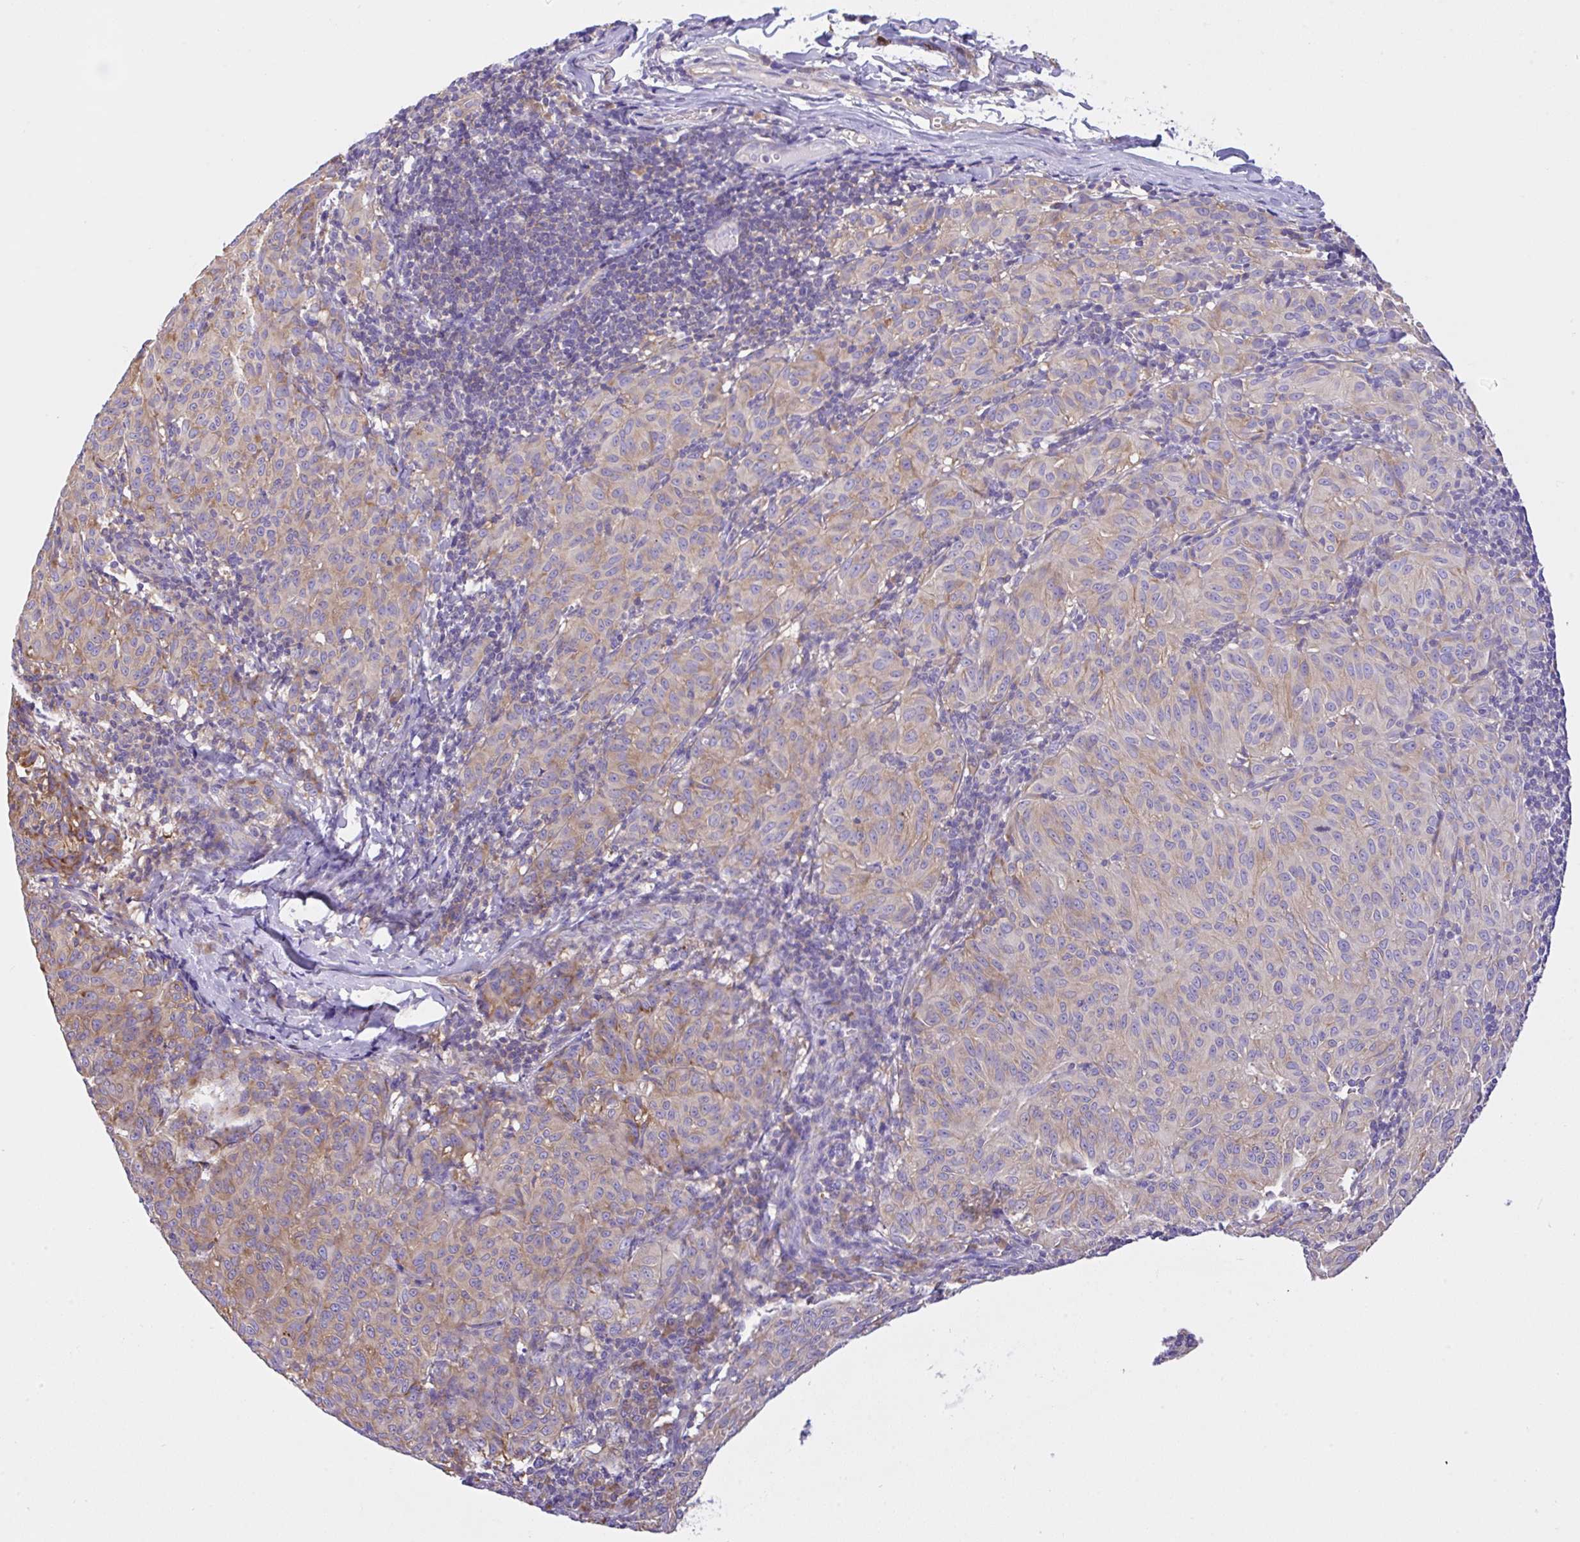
{"staining": {"intensity": "moderate", "quantity": "<25%", "location": "cytoplasmic/membranous"}, "tissue": "melanoma", "cell_type": "Tumor cells", "image_type": "cancer", "snomed": [{"axis": "morphology", "description": "Malignant melanoma, NOS"}, {"axis": "topography", "description": "Skin"}], "caption": "IHC of human malignant melanoma shows low levels of moderate cytoplasmic/membranous expression in about <25% of tumor cells.", "gene": "GFPT2", "patient": {"sex": "female", "age": 72}}